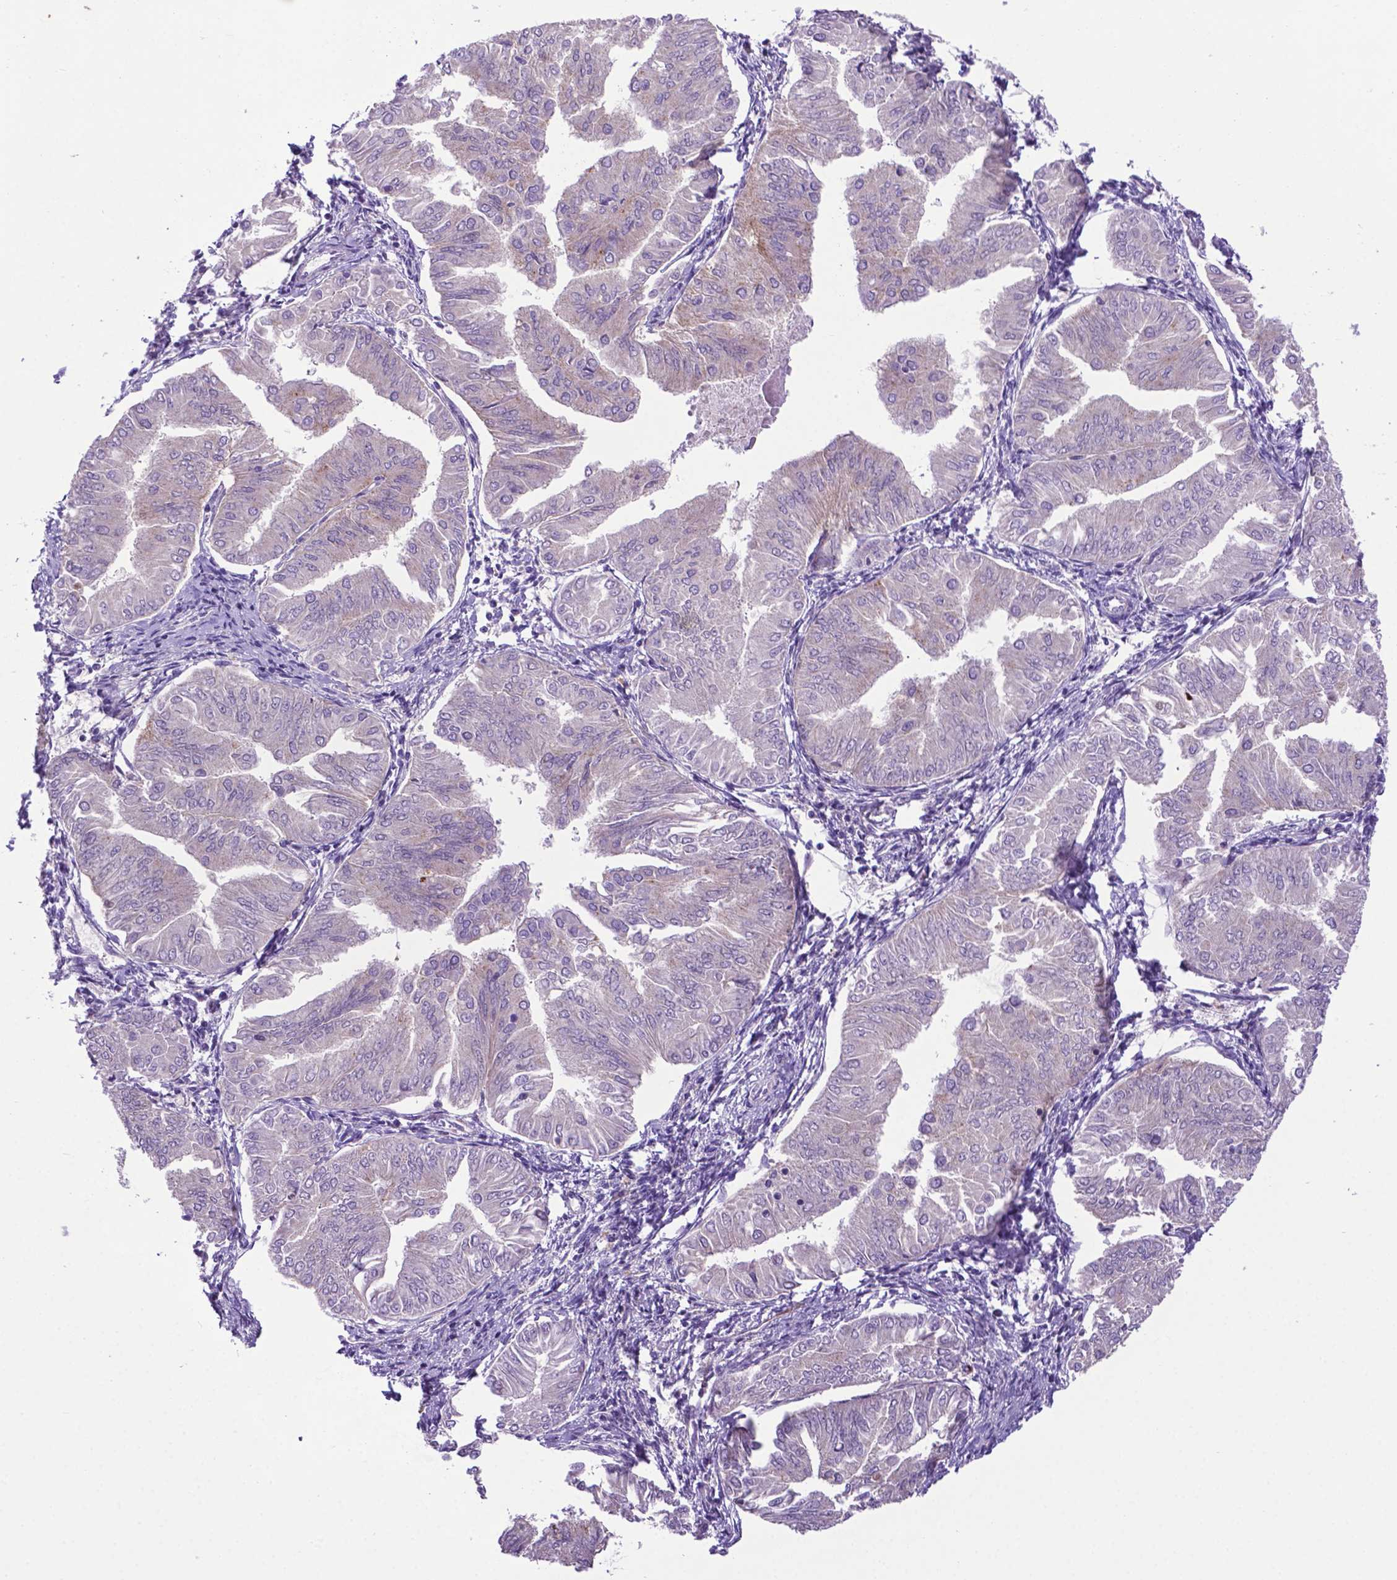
{"staining": {"intensity": "negative", "quantity": "none", "location": "none"}, "tissue": "endometrial cancer", "cell_type": "Tumor cells", "image_type": "cancer", "snomed": [{"axis": "morphology", "description": "Adenocarcinoma, NOS"}, {"axis": "topography", "description": "Endometrium"}], "caption": "This micrograph is of adenocarcinoma (endometrial) stained with immunohistochemistry to label a protein in brown with the nuclei are counter-stained blue. There is no staining in tumor cells. The staining is performed using DAB (3,3'-diaminobenzidine) brown chromogen with nuclei counter-stained in using hematoxylin.", "gene": "LZTR1", "patient": {"sex": "female", "age": 53}}